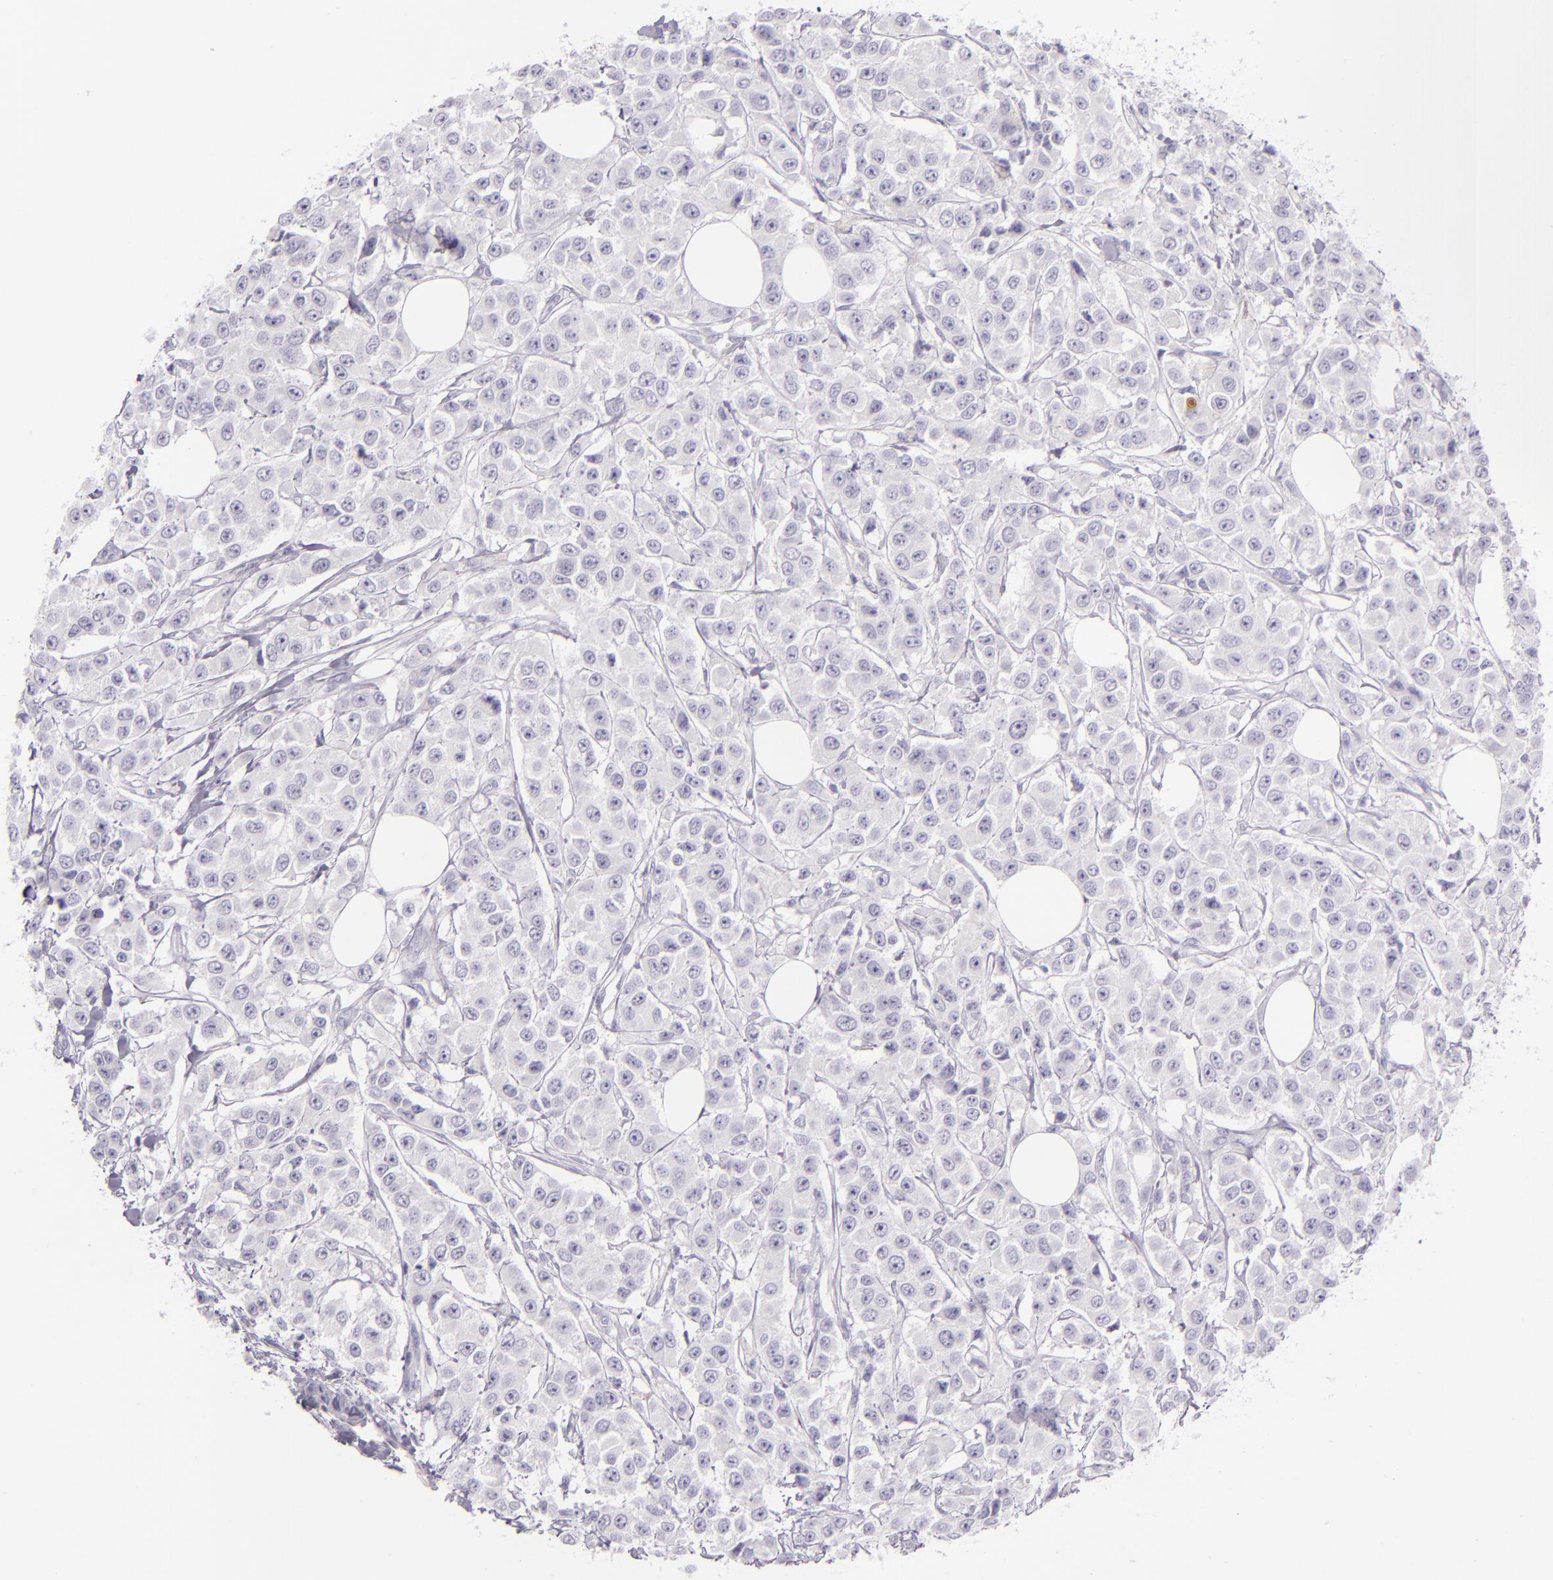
{"staining": {"intensity": "negative", "quantity": "none", "location": "none"}, "tissue": "breast cancer", "cell_type": "Tumor cells", "image_type": "cancer", "snomed": [{"axis": "morphology", "description": "Duct carcinoma"}, {"axis": "topography", "description": "Breast"}], "caption": "Intraductal carcinoma (breast) was stained to show a protein in brown. There is no significant expression in tumor cells. (Brightfield microscopy of DAB (3,3'-diaminobenzidine) immunohistochemistry at high magnification).", "gene": "ICAM1", "patient": {"sex": "female", "age": 58}}